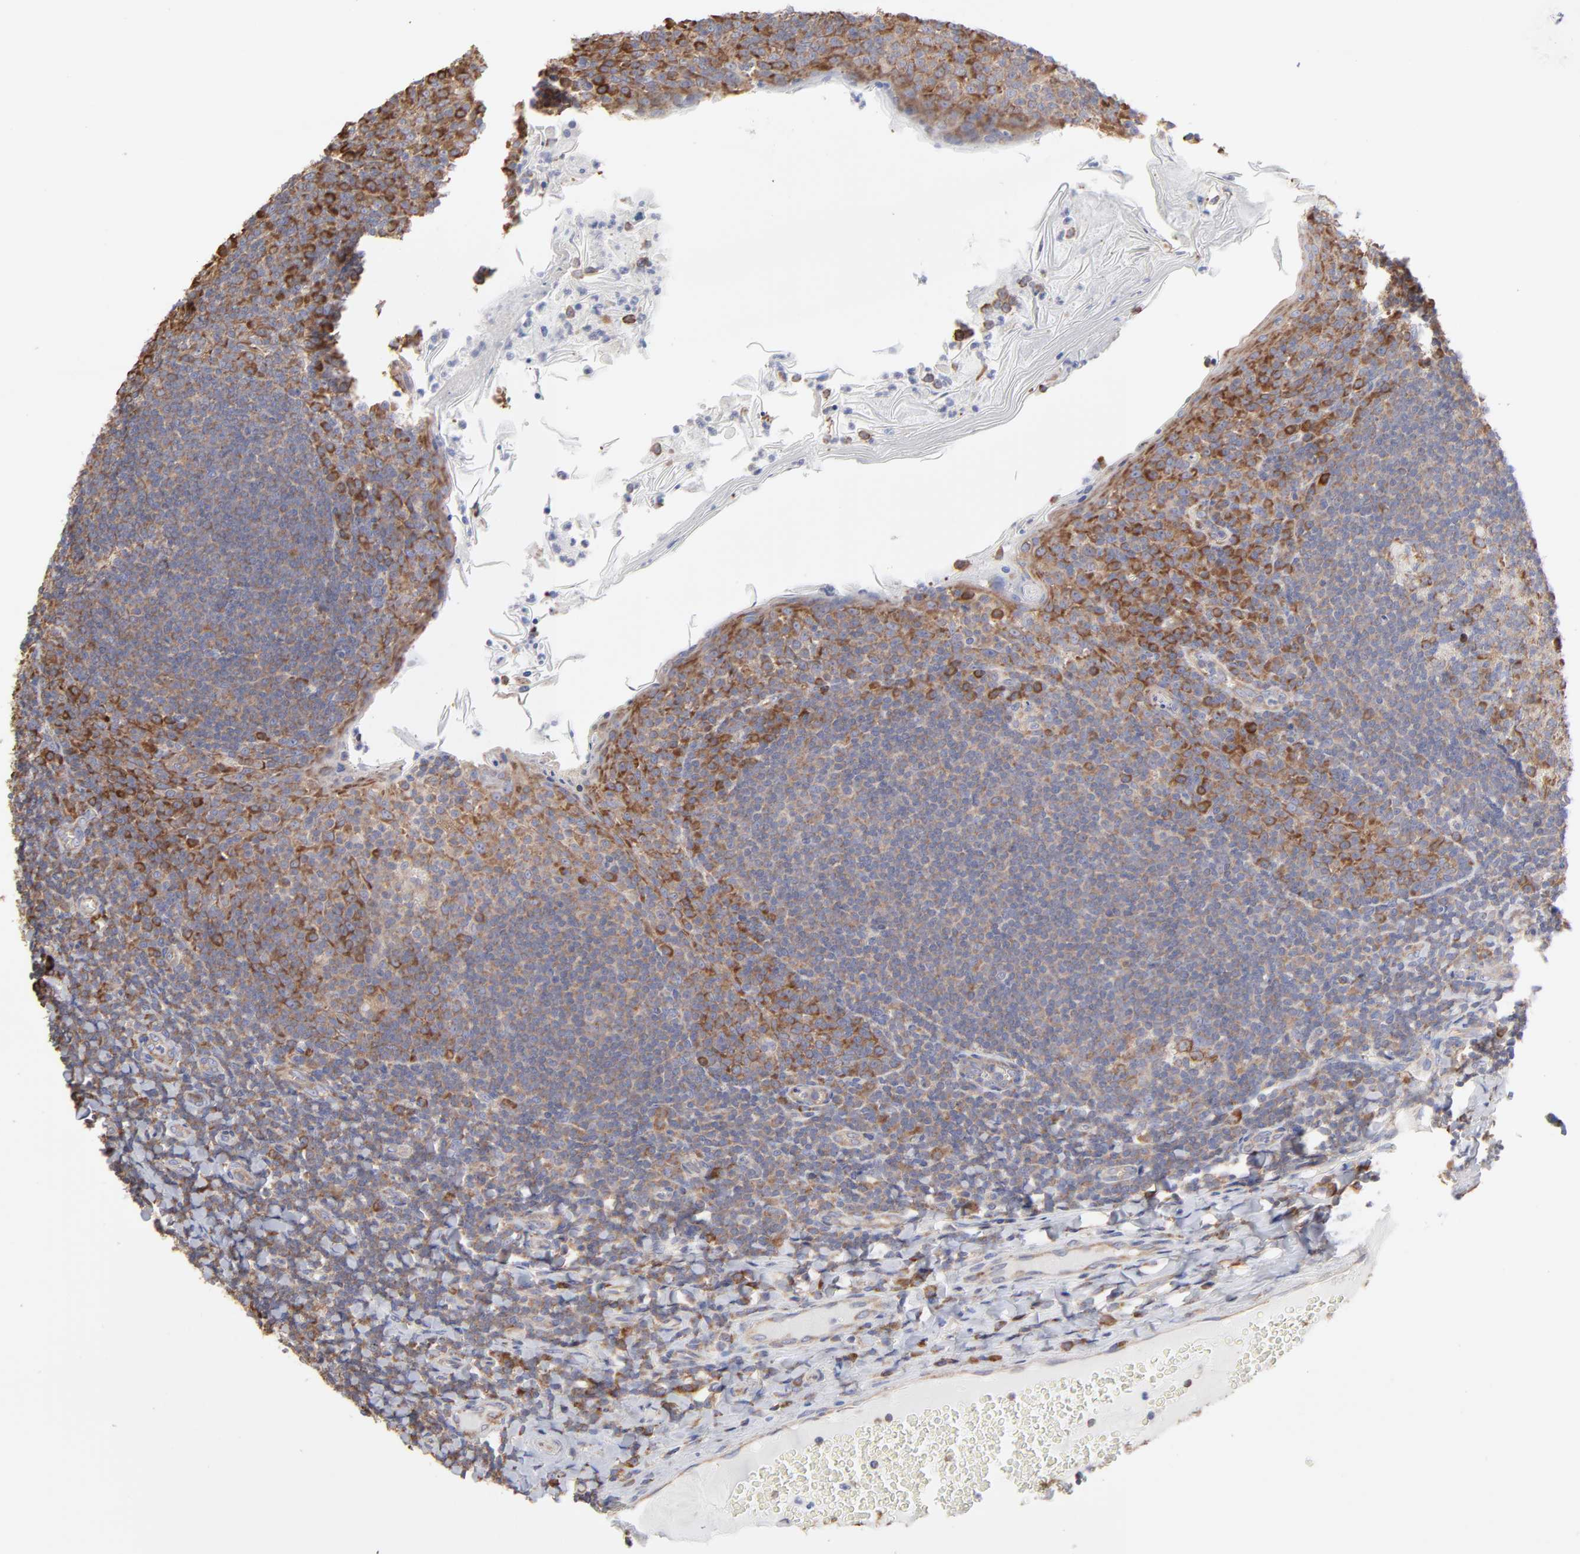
{"staining": {"intensity": "weak", "quantity": ">75%", "location": "cytoplasmic/membranous"}, "tissue": "tonsil", "cell_type": "Germinal center cells", "image_type": "normal", "snomed": [{"axis": "morphology", "description": "Normal tissue, NOS"}, {"axis": "topography", "description": "Tonsil"}], "caption": "A brown stain labels weak cytoplasmic/membranous expression of a protein in germinal center cells of unremarkable human tonsil. (brown staining indicates protein expression, while blue staining denotes nuclei).", "gene": "RPL3", "patient": {"sex": "male", "age": 31}}